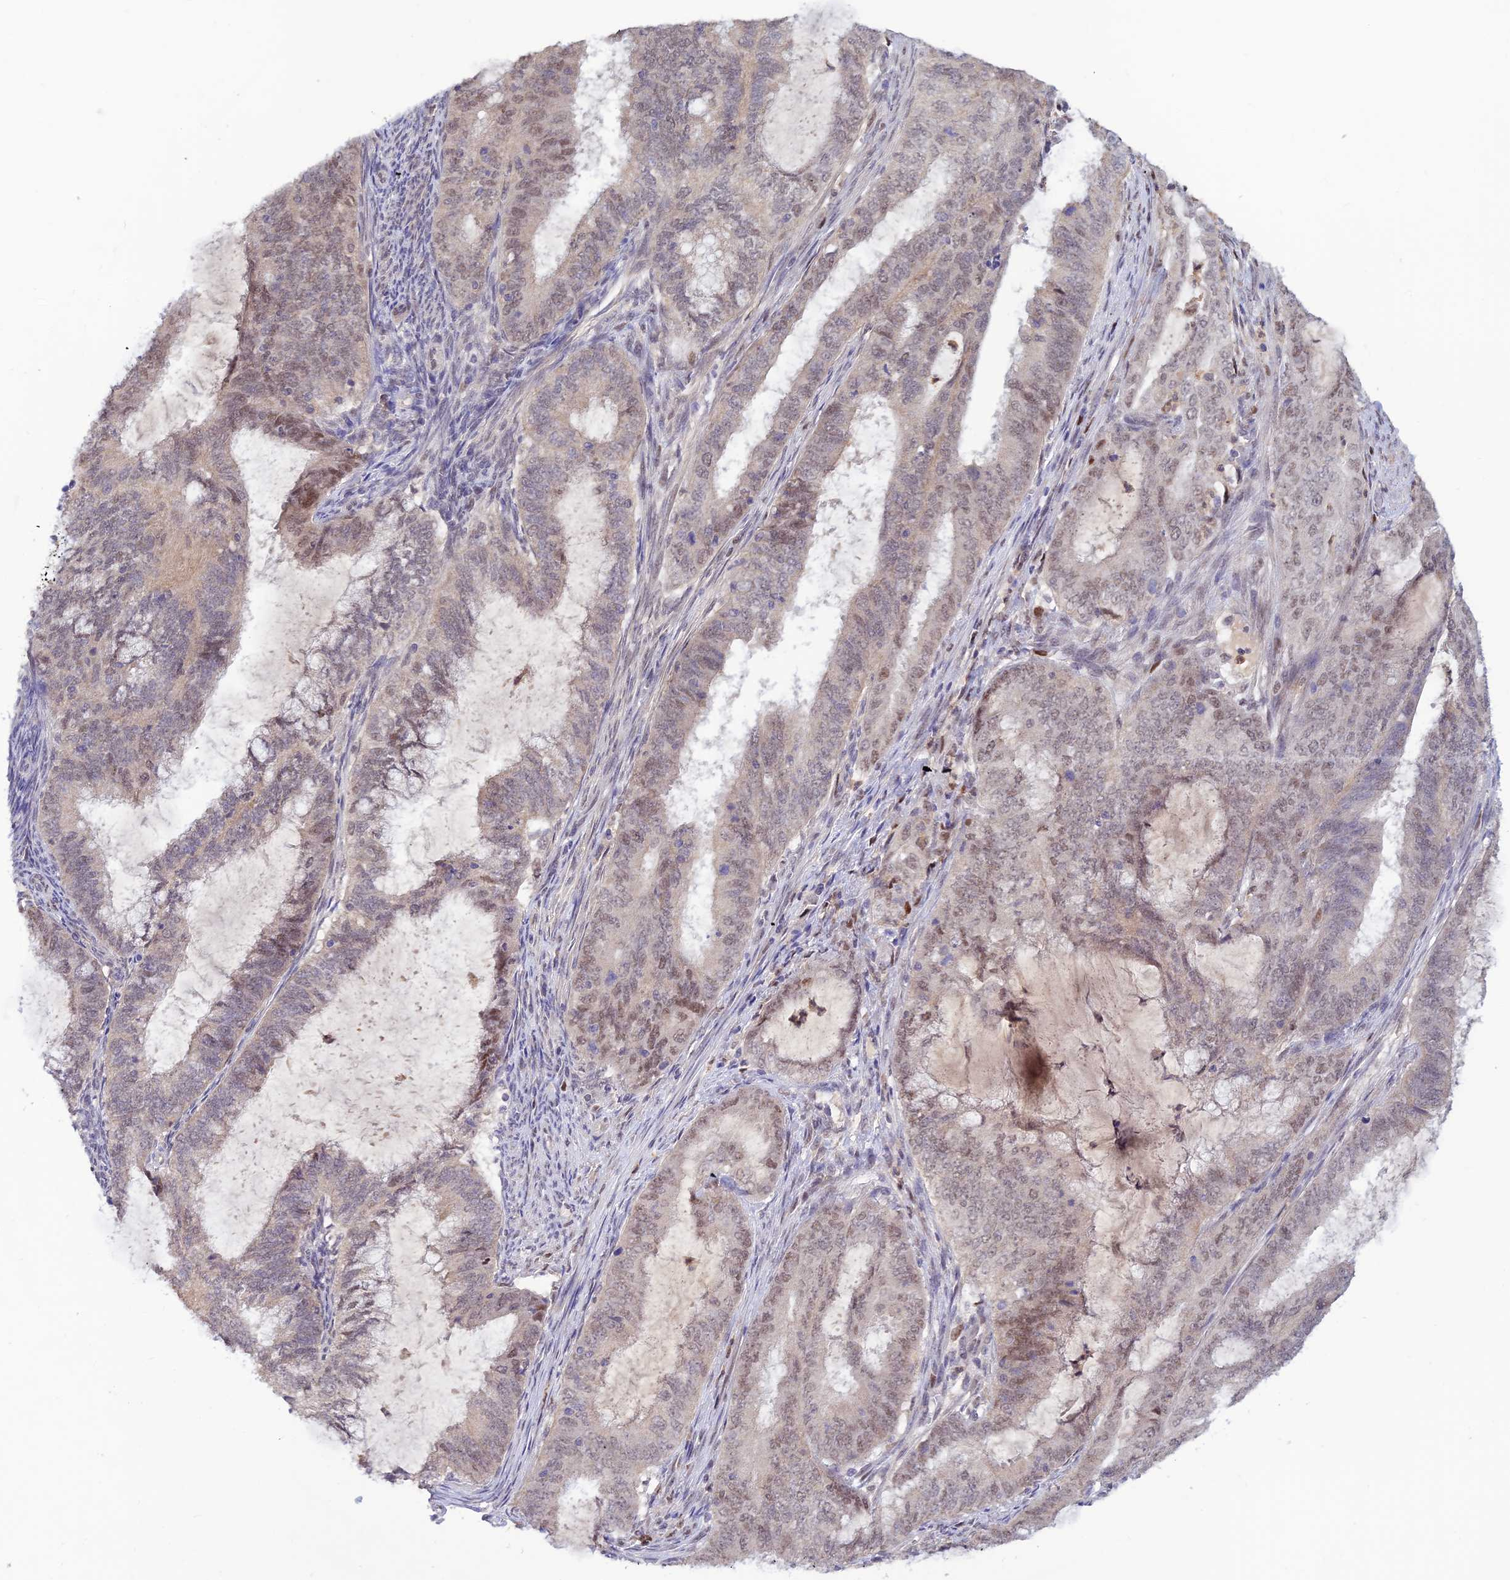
{"staining": {"intensity": "weak", "quantity": "25%-75%", "location": "nuclear"}, "tissue": "endometrial cancer", "cell_type": "Tumor cells", "image_type": "cancer", "snomed": [{"axis": "morphology", "description": "Adenocarcinoma, NOS"}, {"axis": "topography", "description": "Endometrium"}], "caption": "Adenocarcinoma (endometrial) stained with a protein marker shows weak staining in tumor cells.", "gene": "FASTKD5", "patient": {"sex": "female", "age": 51}}